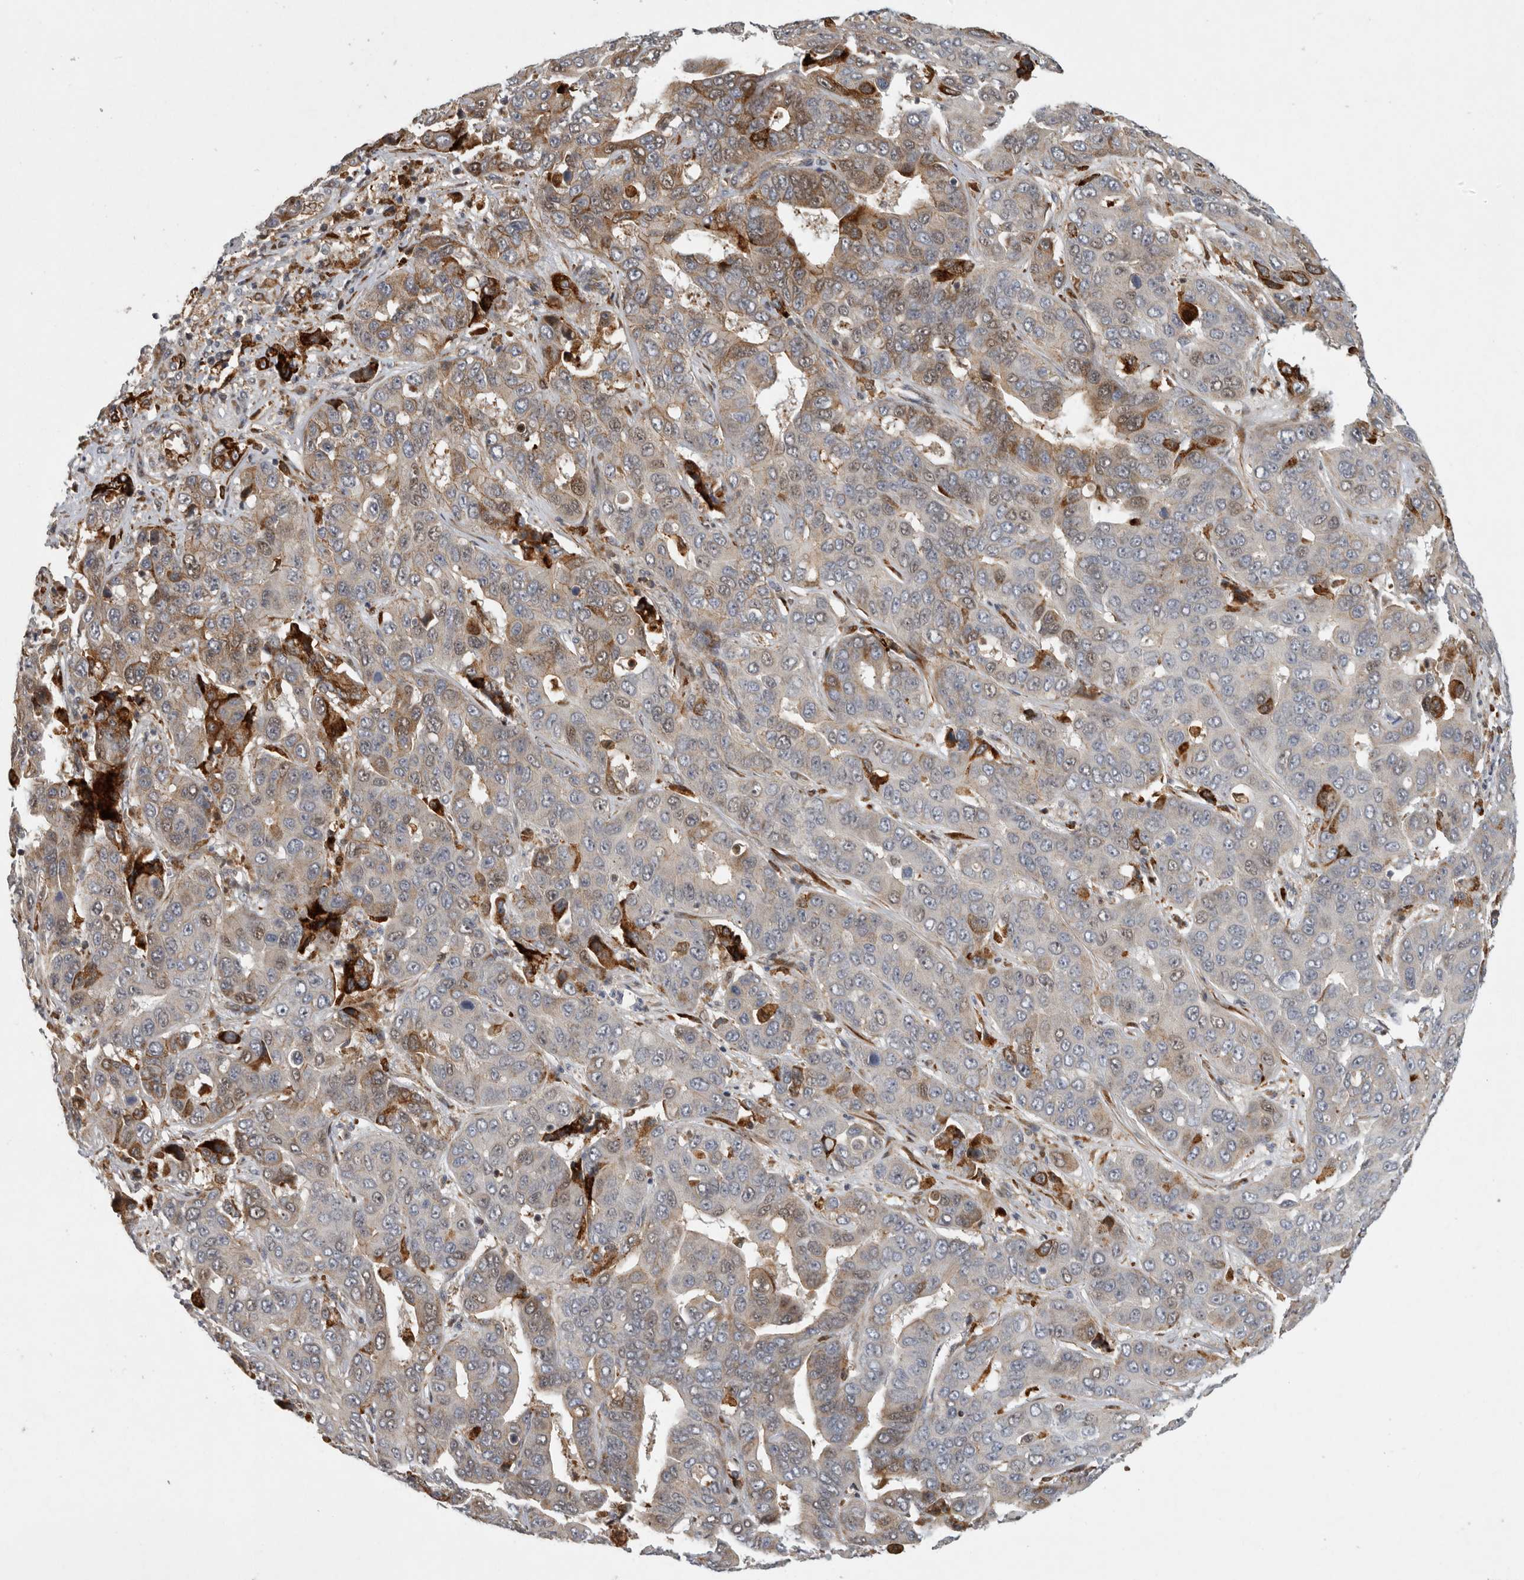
{"staining": {"intensity": "weak", "quantity": "25%-75%", "location": "cytoplasmic/membranous"}, "tissue": "liver cancer", "cell_type": "Tumor cells", "image_type": "cancer", "snomed": [{"axis": "morphology", "description": "Cholangiocarcinoma"}, {"axis": "topography", "description": "Liver"}], "caption": "Tumor cells demonstrate weak cytoplasmic/membranous staining in approximately 25%-75% of cells in cholangiocarcinoma (liver). The protein of interest is shown in brown color, while the nuclei are stained blue.", "gene": "MPDZ", "patient": {"sex": "female", "age": 52}}